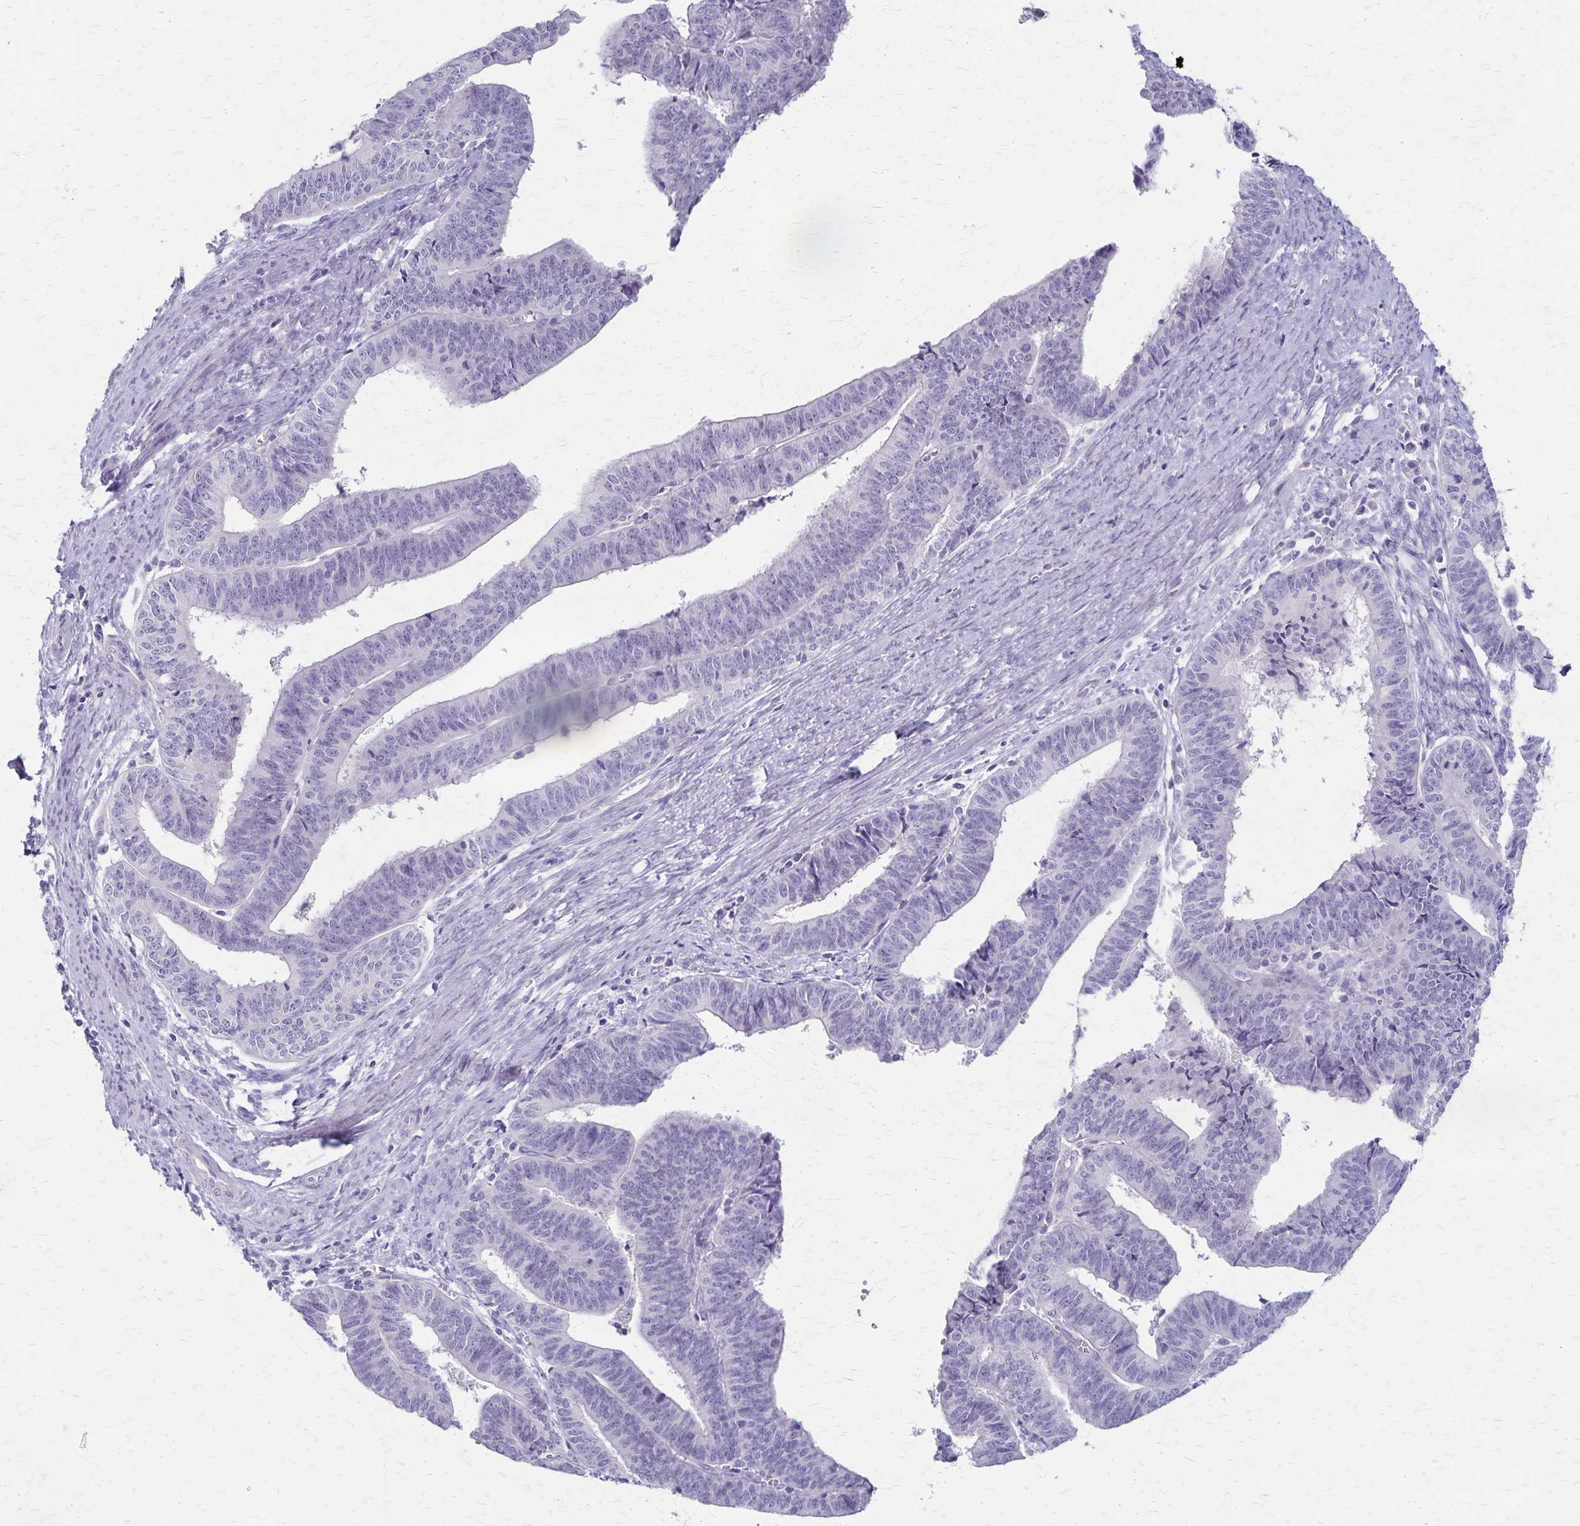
{"staining": {"intensity": "negative", "quantity": "none", "location": "none"}, "tissue": "endometrial cancer", "cell_type": "Tumor cells", "image_type": "cancer", "snomed": [{"axis": "morphology", "description": "Adenocarcinoma, NOS"}, {"axis": "topography", "description": "Endometrium"}], "caption": "There is no significant staining in tumor cells of endometrial adenocarcinoma.", "gene": "RASL10B", "patient": {"sex": "female", "age": 65}}